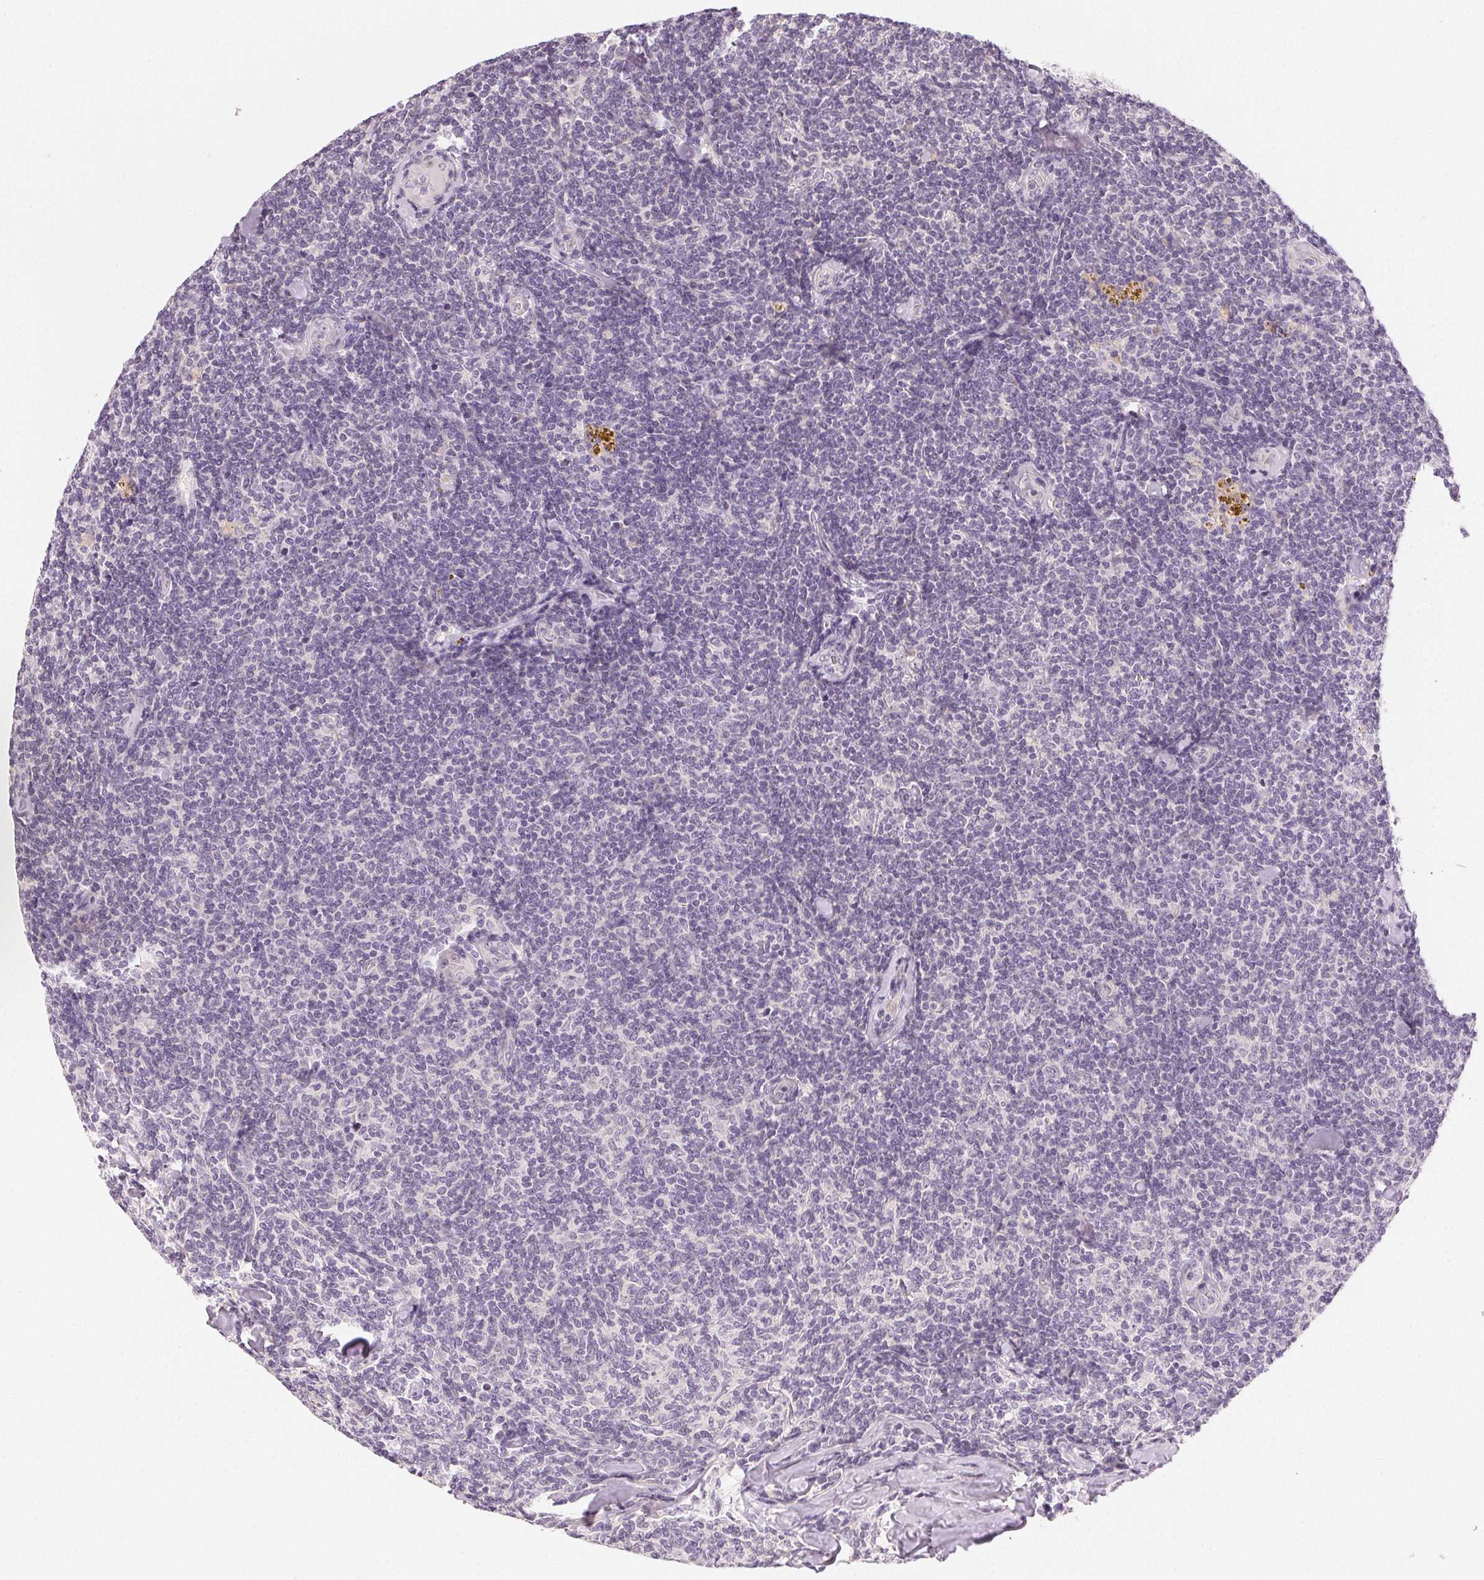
{"staining": {"intensity": "negative", "quantity": "none", "location": "none"}, "tissue": "lymphoma", "cell_type": "Tumor cells", "image_type": "cancer", "snomed": [{"axis": "morphology", "description": "Malignant lymphoma, non-Hodgkin's type, Low grade"}, {"axis": "topography", "description": "Lymph node"}], "caption": "Histopathology image shows no protein positivity in tumor cells of malignant lymphoma, non-Hodgkin's type (low-grade) tissue.", "gene": "MYBL1", "patient": {"sex": "female", "age": 56}}